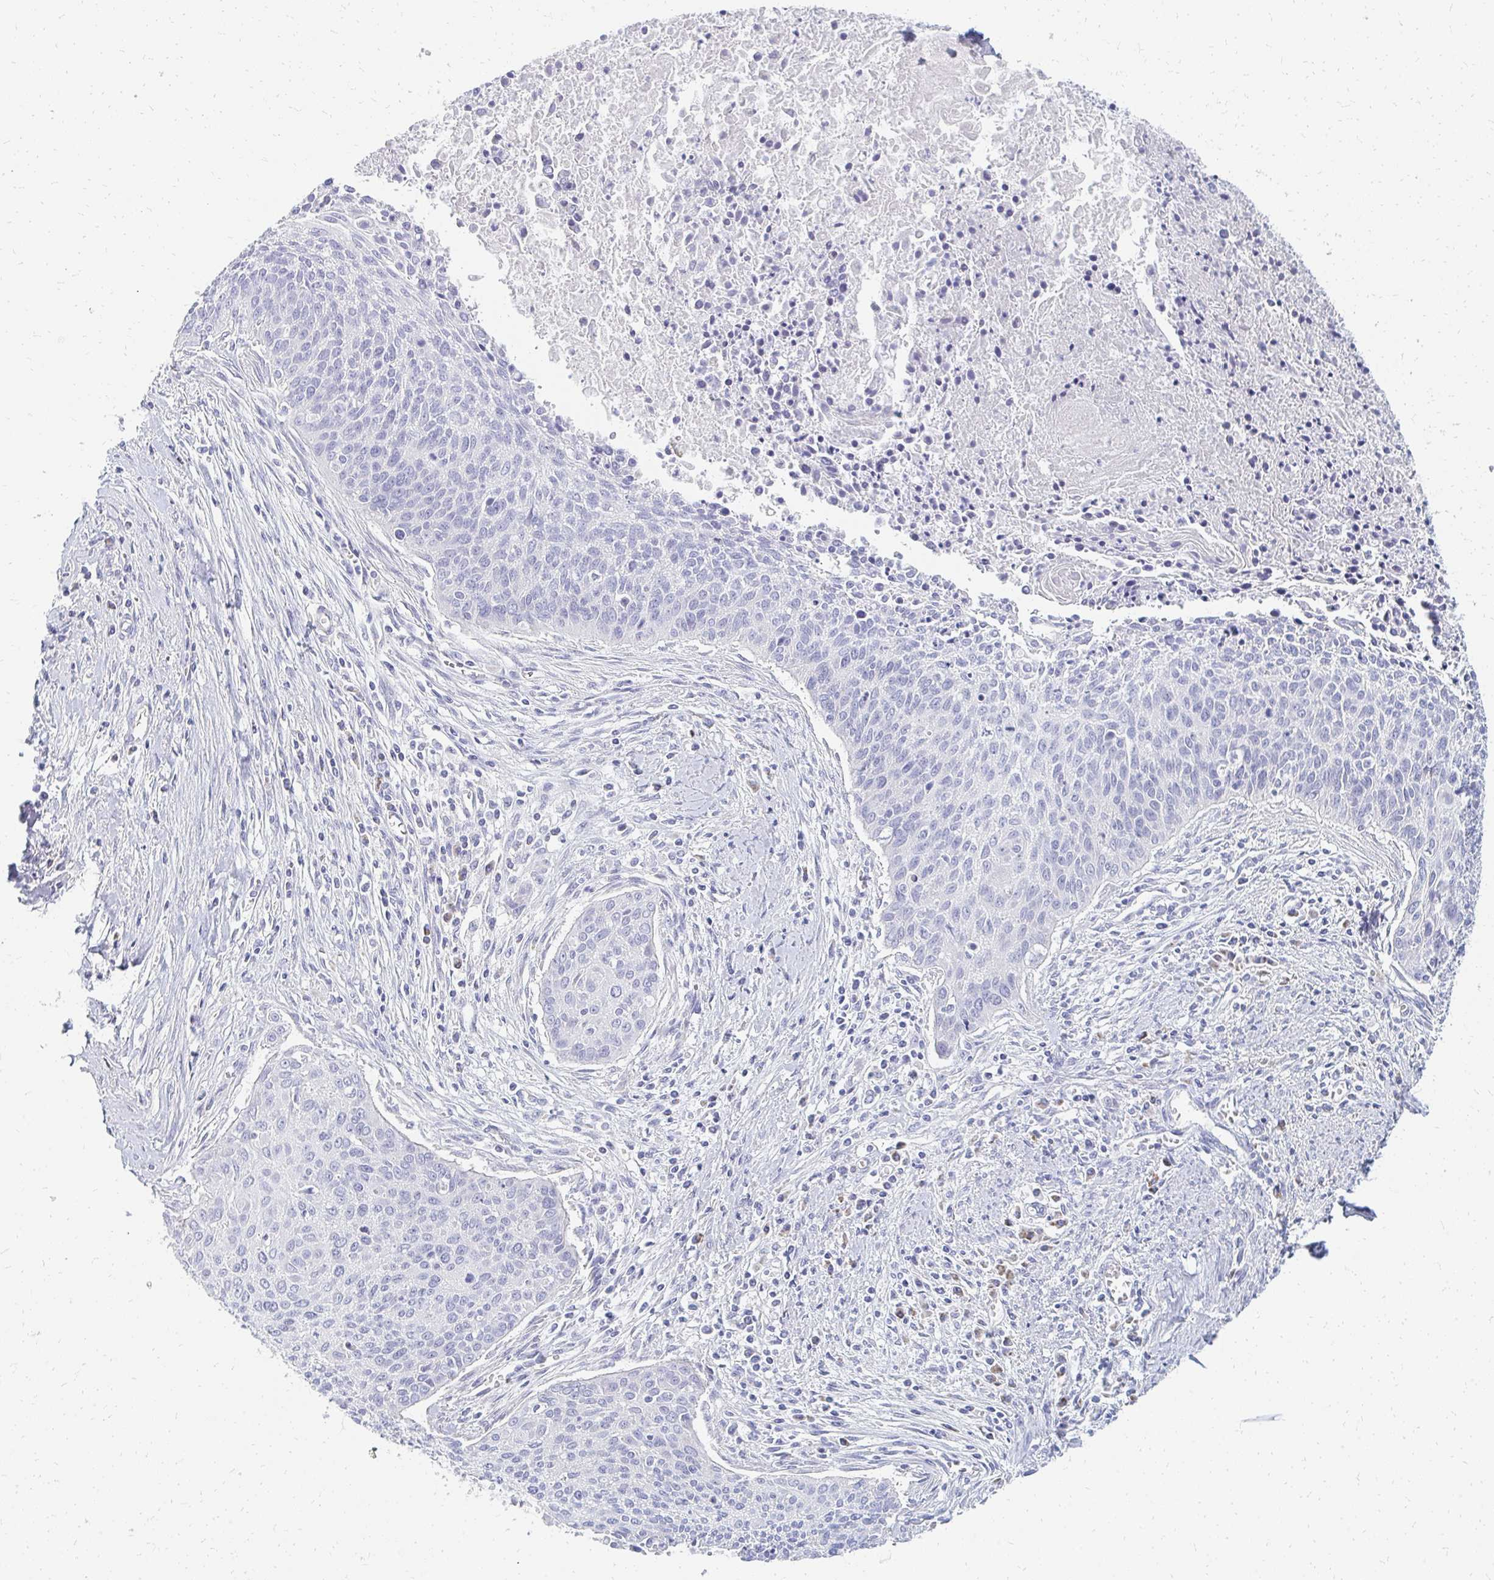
{"staining": {"intensity": "negative", "quantity": "none", "location": "none"}, "tissue": "cervical cancer", "cell_type": "Tumor cells", "image_type": "cancer", "snomed": [{"axis": "morphology", "description": "Squamous cell carcinoma, NOS"}, {"axis": "topography", "description": "Cervix"}], "caption": "DAB (3,3'-diaminobenzidine) immunohistochemical staining of human squamous cell carcinoma (cervical) reveals no significant positivity in tumor cells. (Brightfield microscopy of DAB (3,3'-diaminobenzidine) IHC at high magnification).", "gene": "OR10V1", "patient": {"sex": "female", "age": 55}}